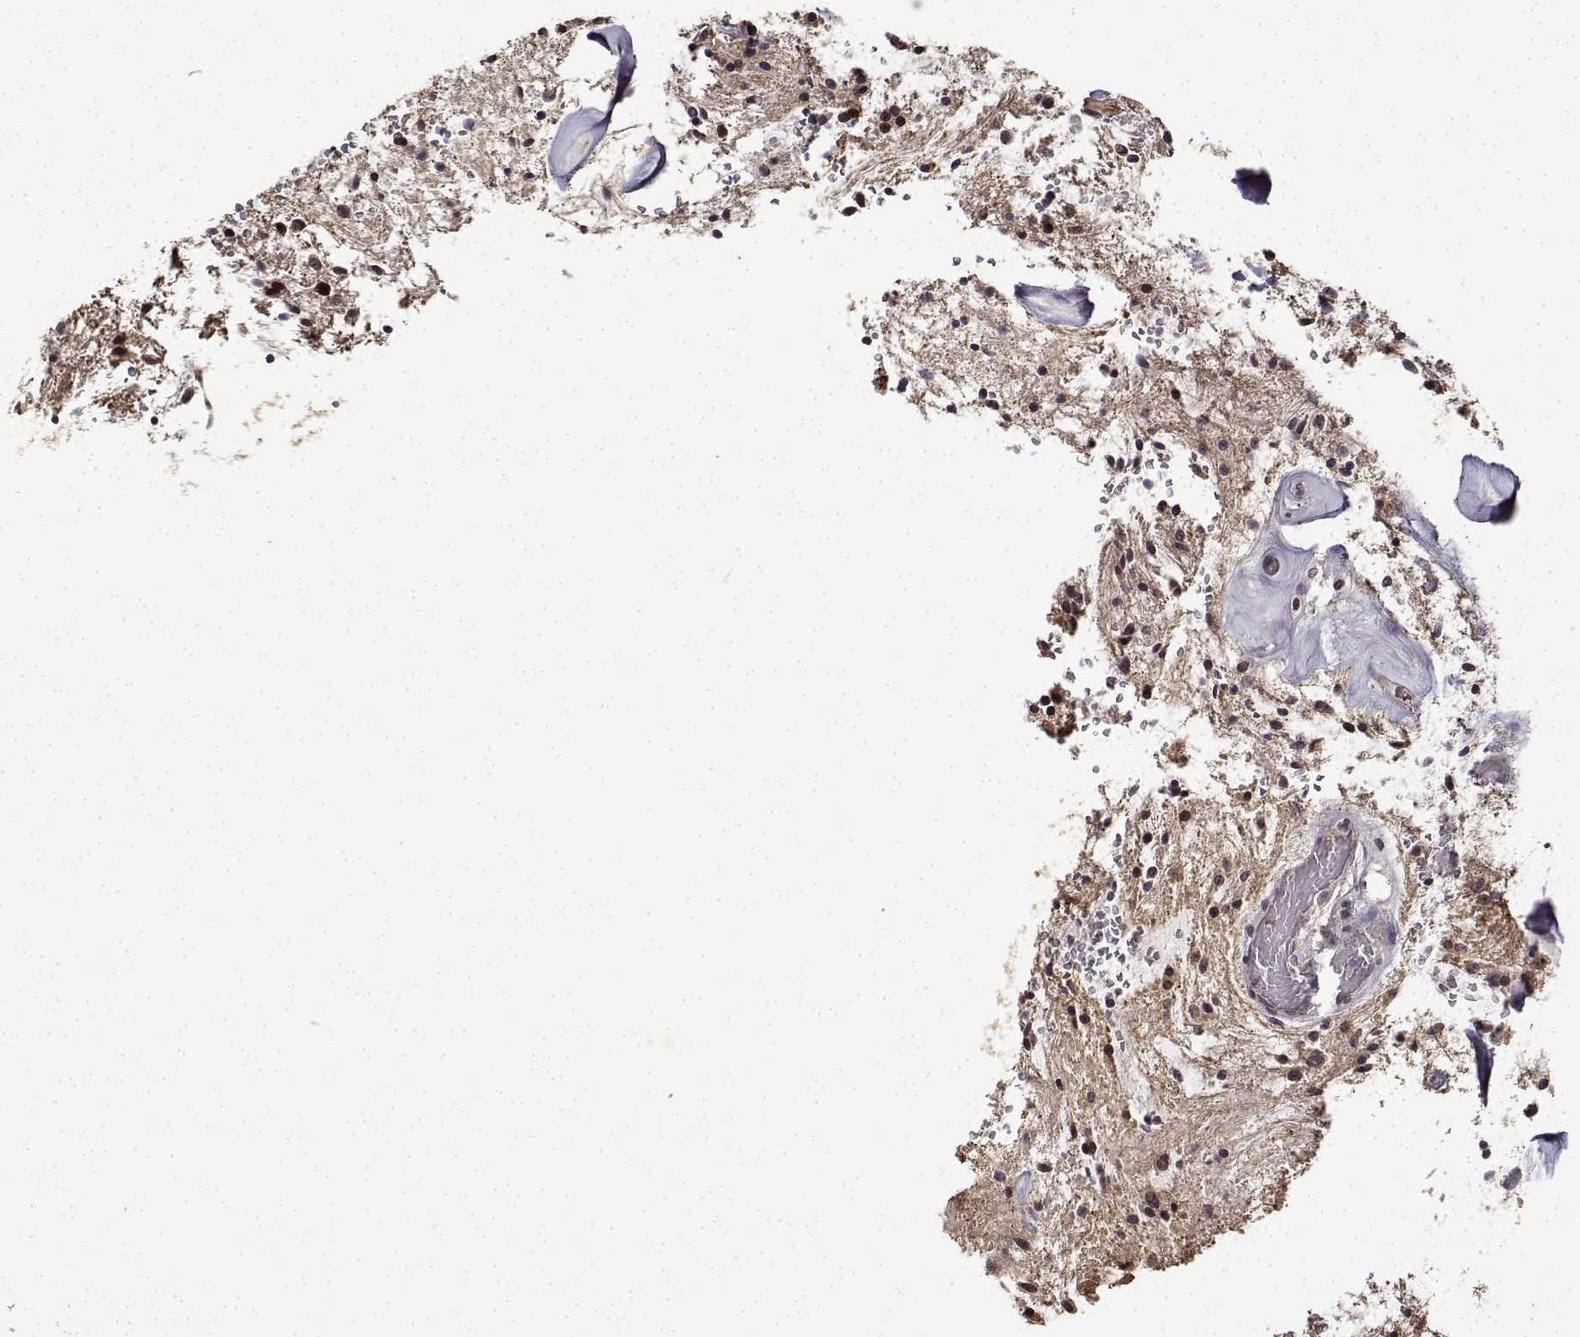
{"staining": {"intensity": "negative", "quantity": "none", "location": "none"}, "tissue": "glioma", "cell_type": "Tumor cells", "image_type": "cancer", "snomed": [{"axis": "morphology", "description": "Glioma, malignant, Low grade"}, {"axis": "topography", "description": "Cerebellum"}], "caption": "There is no significant positivity in tumor cells of glioma.", "gene": "BDNF", "patient": {"sex": "female", "age": 14}}